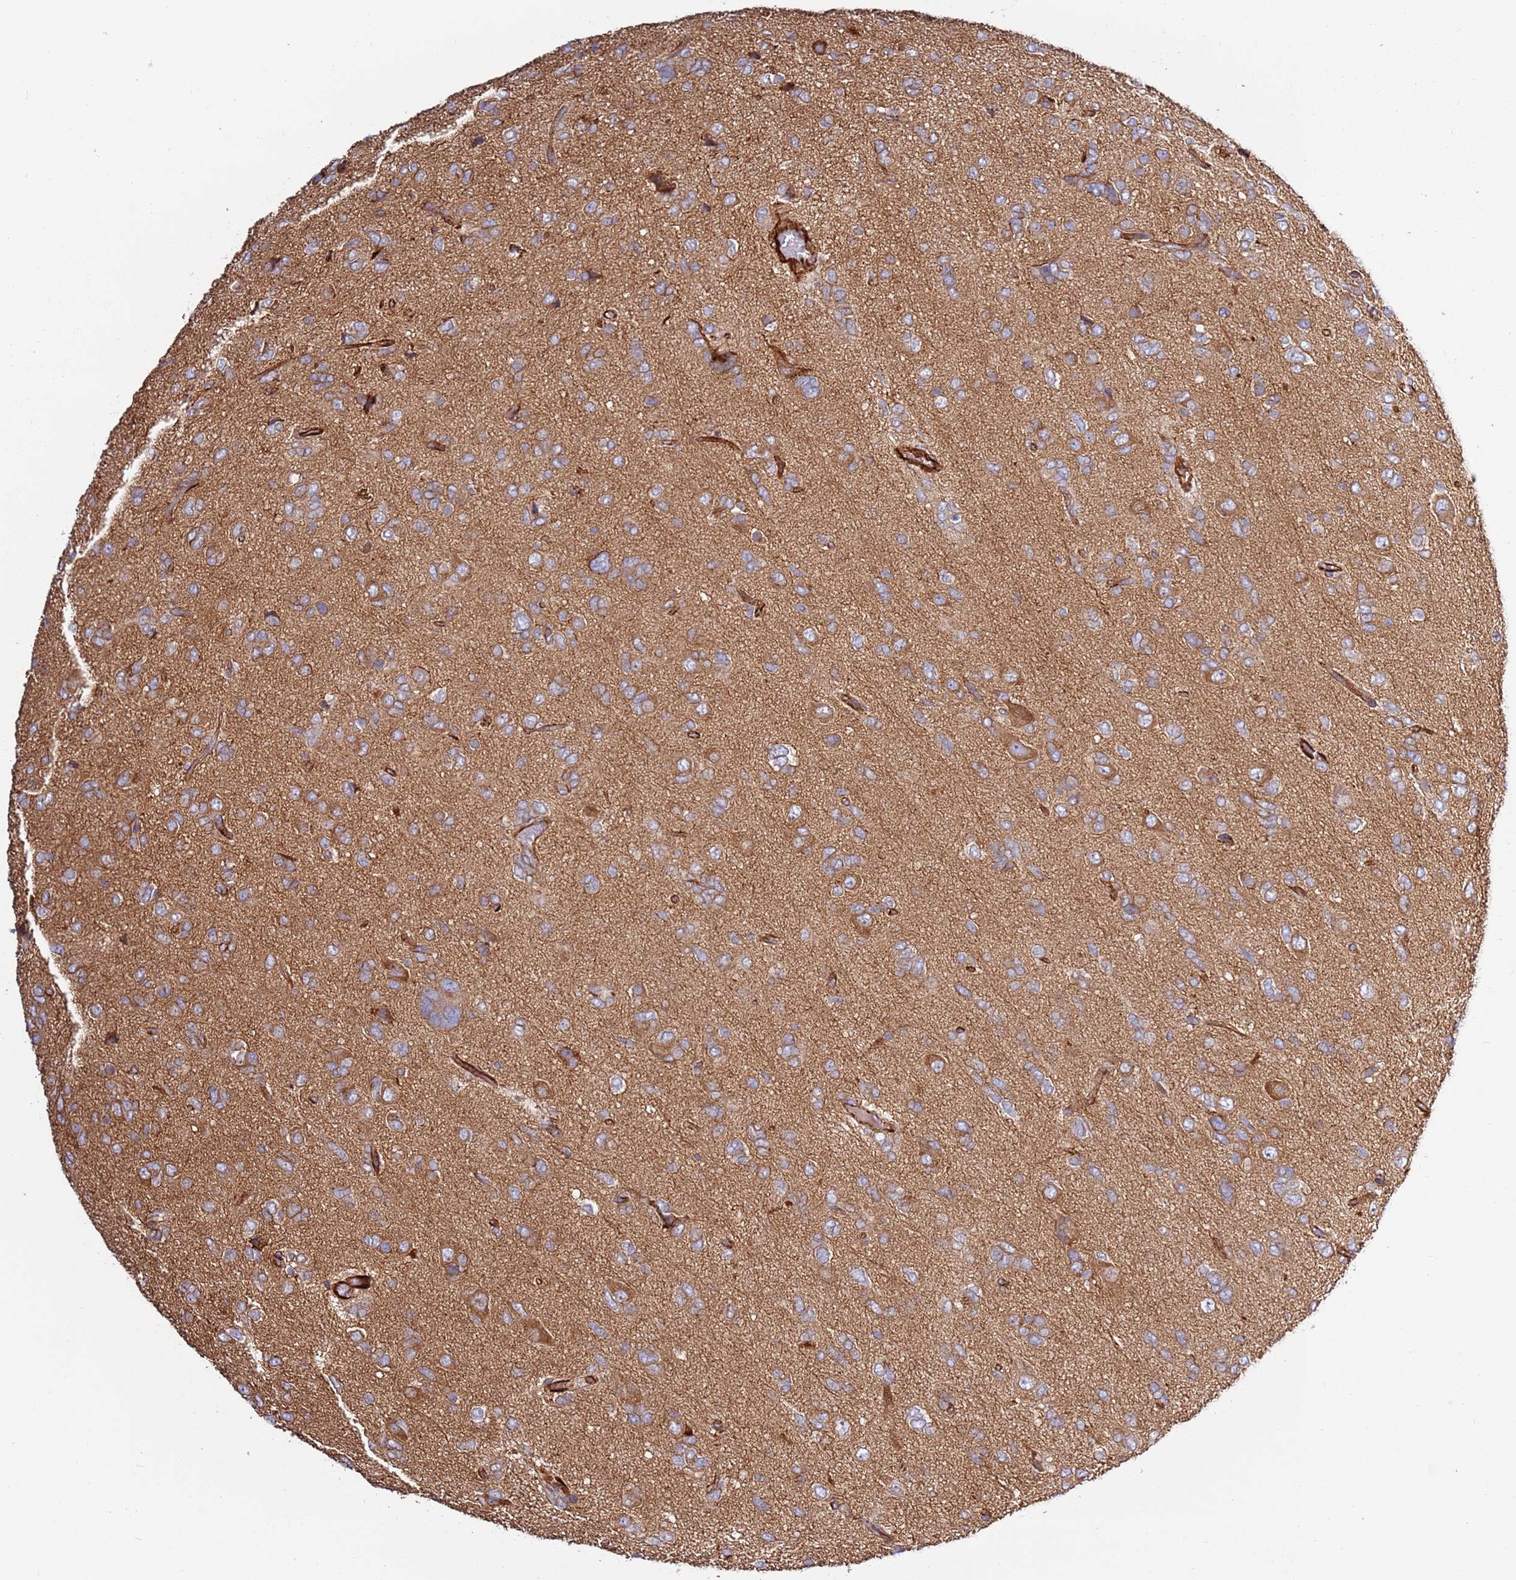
{"staining": {"intensity": "moderate", "quantity": ">75%", "location": "cytoplasmic/membranous"}, "tissue": "glioma", "cell_type": "Tumor cells", "image_type": "cancer", "snomed": [{"axis": "morphology", "description": "Glioma, malignant, High grade"}, {"axis": "topography", "description": "Brain"}], "caption": "This photomicrograph shows immunohistochemistry staining of human glioma, with medium moderate cytoplasmic/membranous staining in about >75% of tumor cells.", "gene": "MRGPRE", "patient": {"sex": "female", "age": 59}}